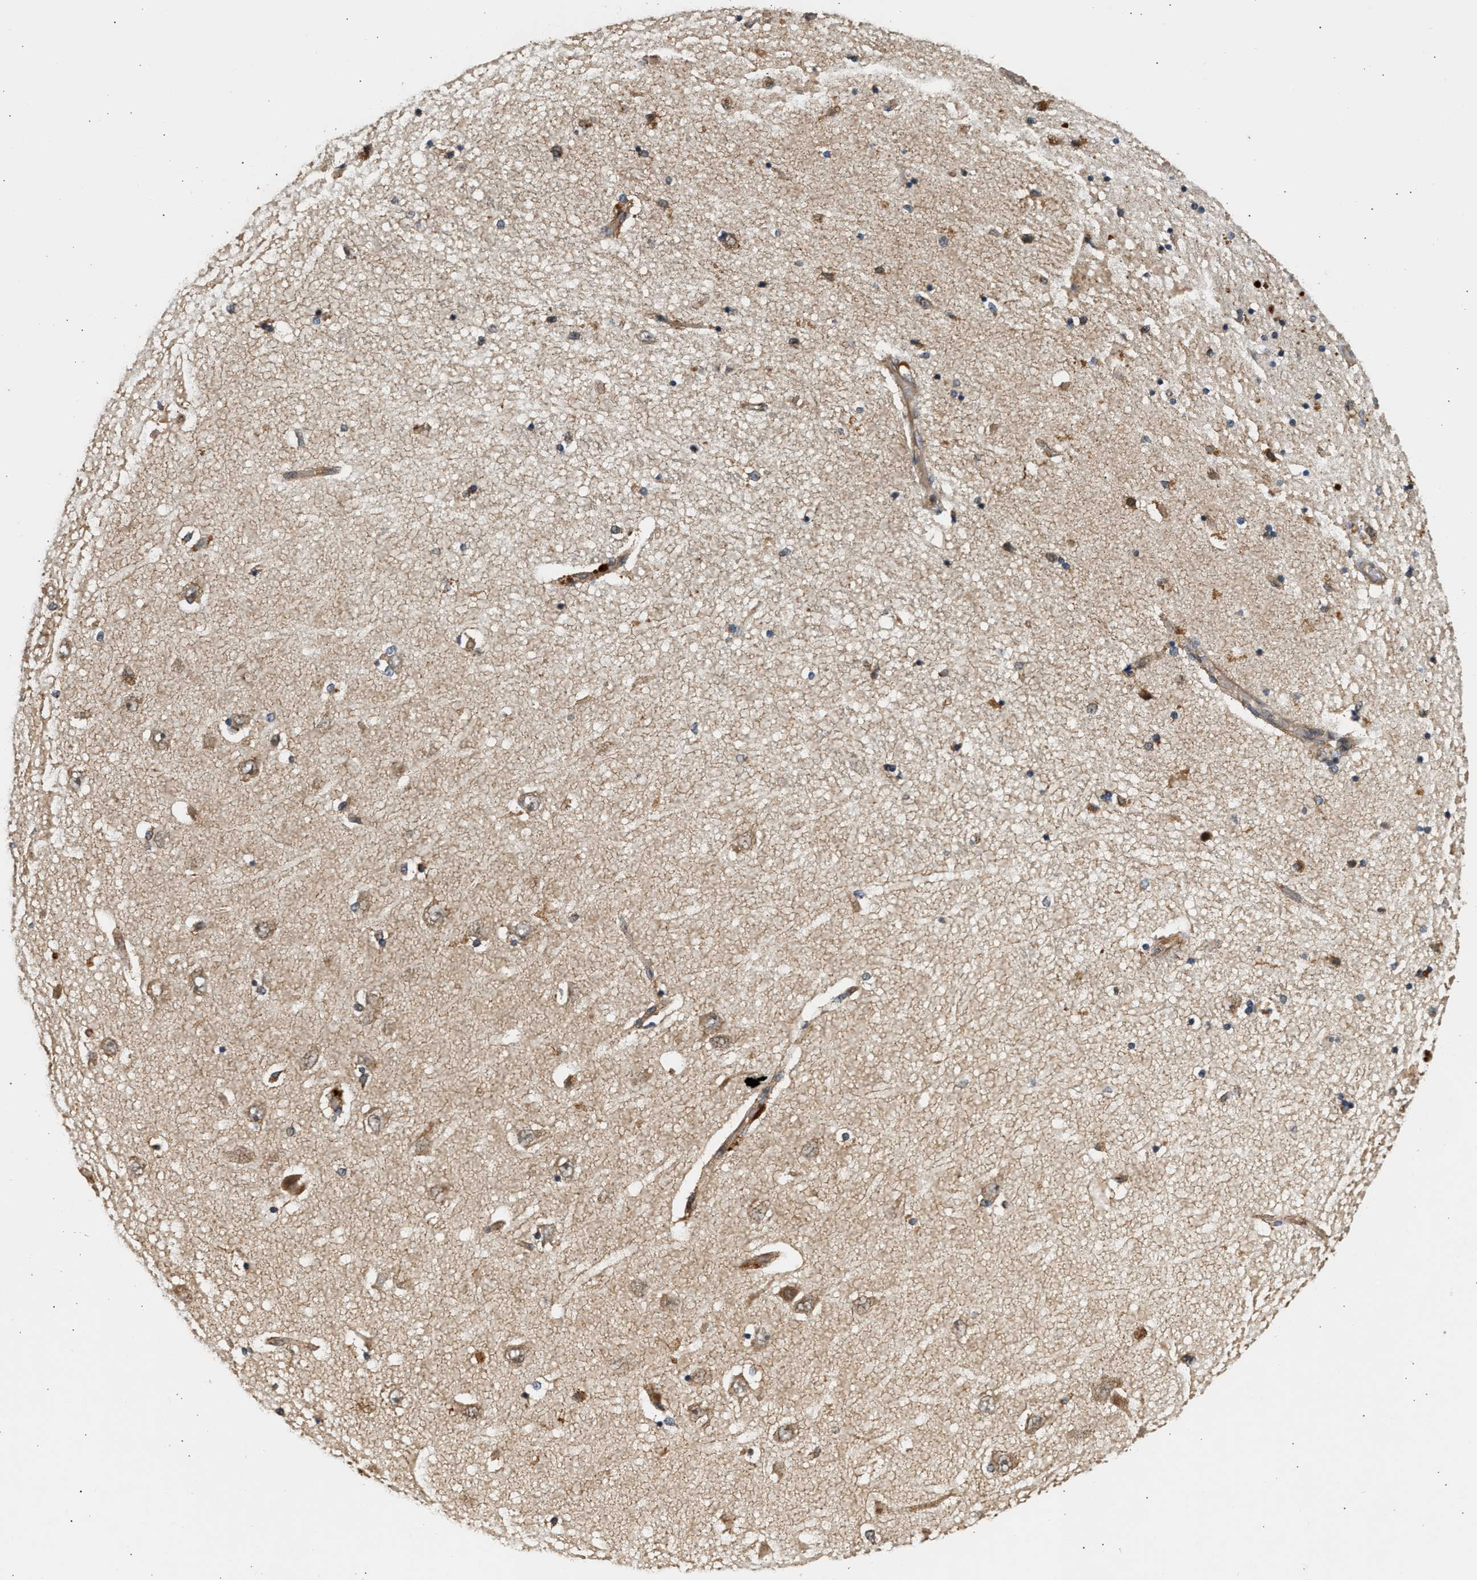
{"staining": {"intensity": "weak", "quantity": "25%-75%", "location": "cytoplasmic/membranous"}, "tissue": "hippocampus", "cell_type": "Glial cells", "image_type": "normal", "snomed": [{"axis": "morphology", "description": "Normal tissue, NOS"}, {"axis": "topography", "description": "Hippocampus"}], "caption": "Immunohistochemical staining of unremarkable human hippocampus demonstrates 25%-75% levels of weak cytoplasmic/membranous protein expression in about 25%-75% of glial cells.", "gene": "DUSP14", "patient": {"sex": "female", "age": 54}}